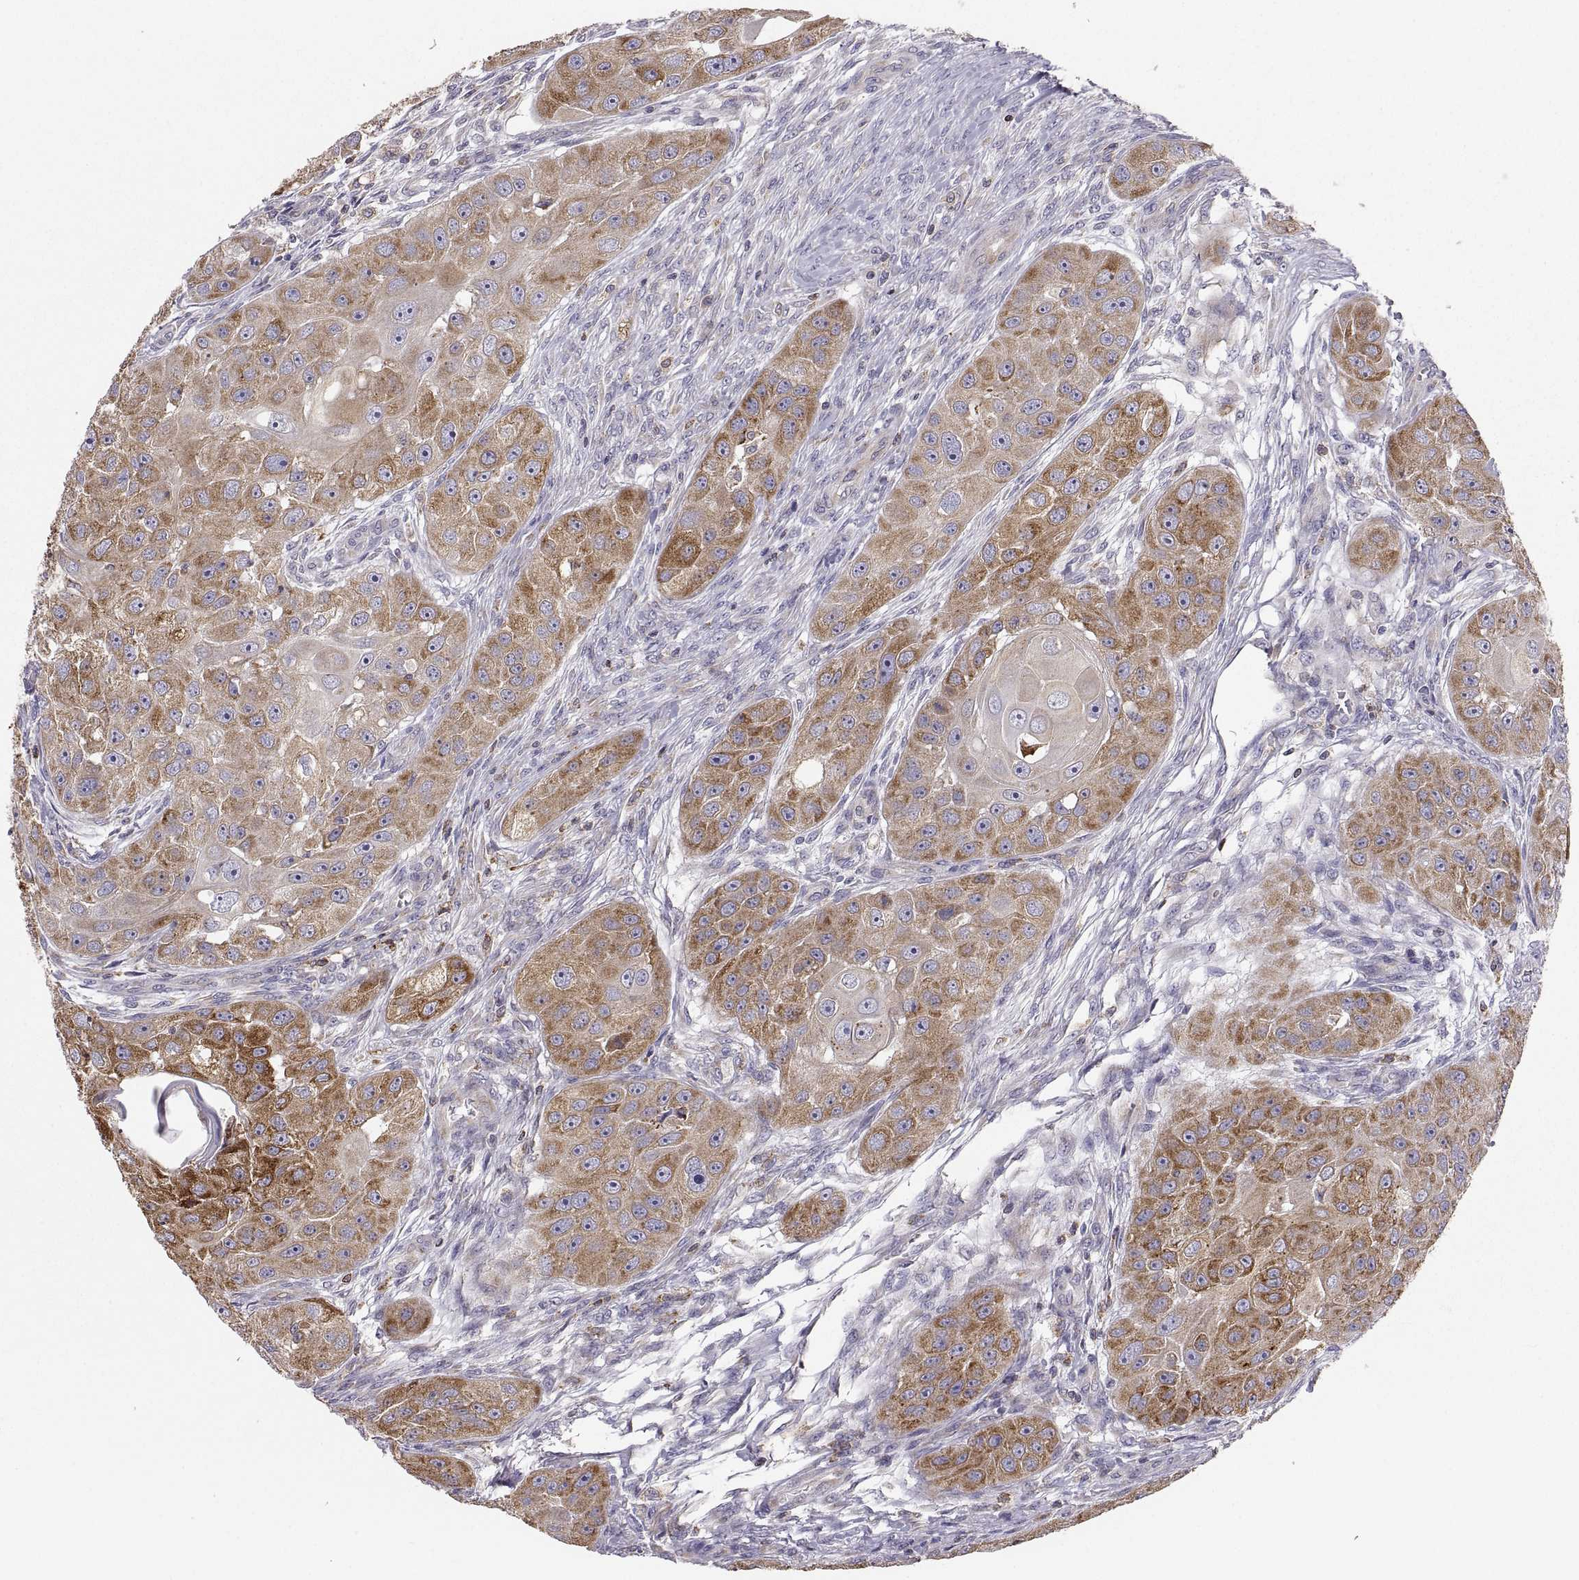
{"staining": {"intensity": "moderate", "quantity": "25%-75%", "location": "cytoplasmic/membranous"}, "tissue": "head and neck cancer", "cell_type": "Tumor cells", "image_type": "cancer", "snomed": [{"axis": "morphology", "description": "Squamous cell carcinoma, NOS"}, {"axis": "topography", "description": "Head-Neck"}], "caption": "This photomicrograph displays head and neck cancer stained with immunohistochemistry (IHC) to label a protein in brown. The cytoplasmic/membranous of tumor cells show moderate positivity for the protein. Nuclei are counter-stained blue.", "gene": "ERO1A", "patient": {"sex": "male", "age": 51}}